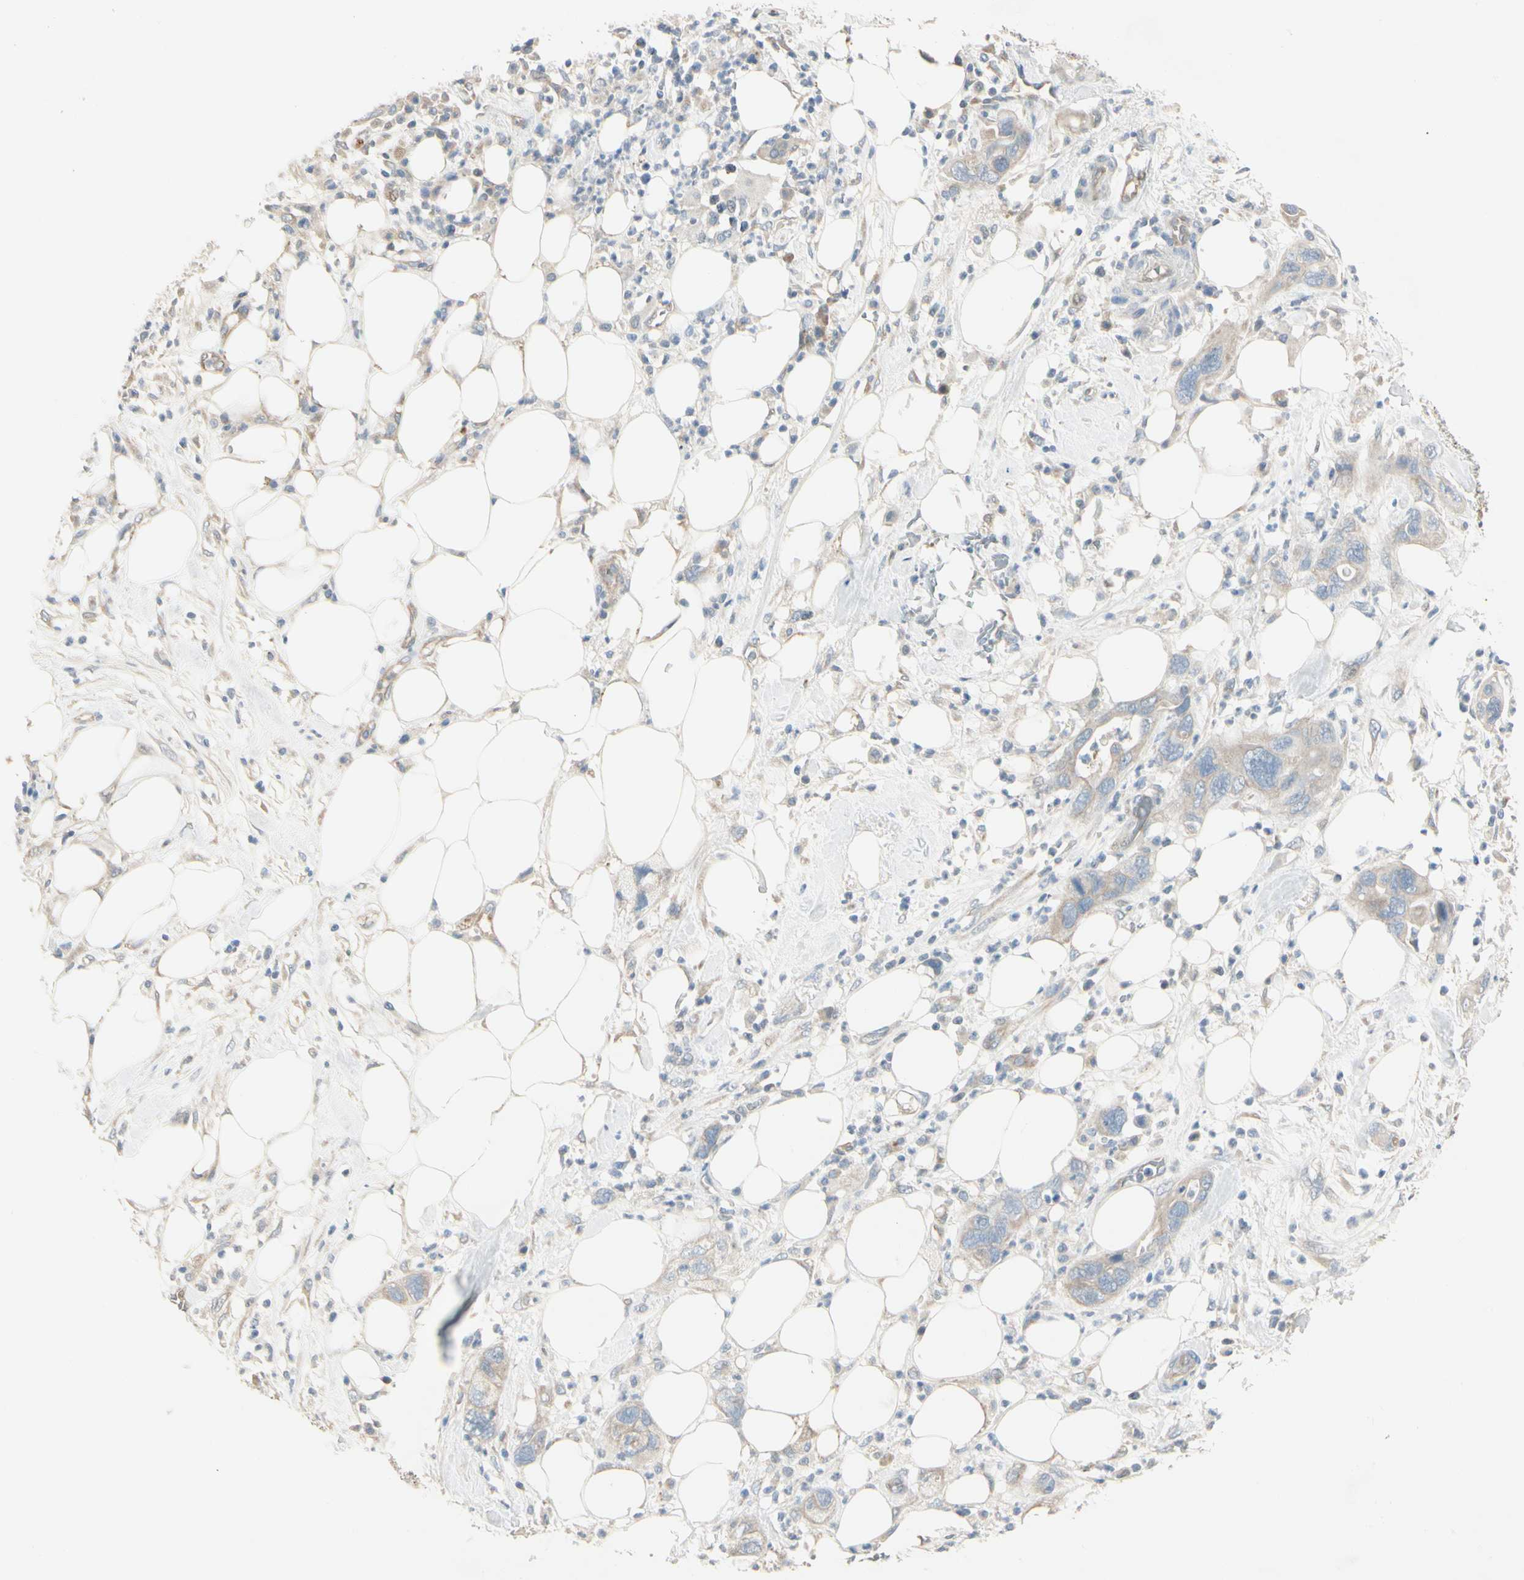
{"staining": {"intensity": "weak", "quantity": ">75%", "location": "cytoplasmic/membranous"}, "tissue": "pancreatic cancer", "cell_type": "Tumor cells", "image_type": "cancer", "snomed": [{"axis": "morphology", "description": "Adenocarcinoma, NOS"}, {"axis": "topography", "description": "Pancreas"}], "caption": "Immunohistochemical staining of pancreatic adenocarcinoma reveals low levels of weak cytoplasmic/membranous positivity in approximately >75% of tumor cells. (DAB (3,3'-diaminobenzidine) IHC, brown staining for protein, blue staining for nuclei).", "gene": "SPINK4", "patient": {"sex": "female", "age": 71}}